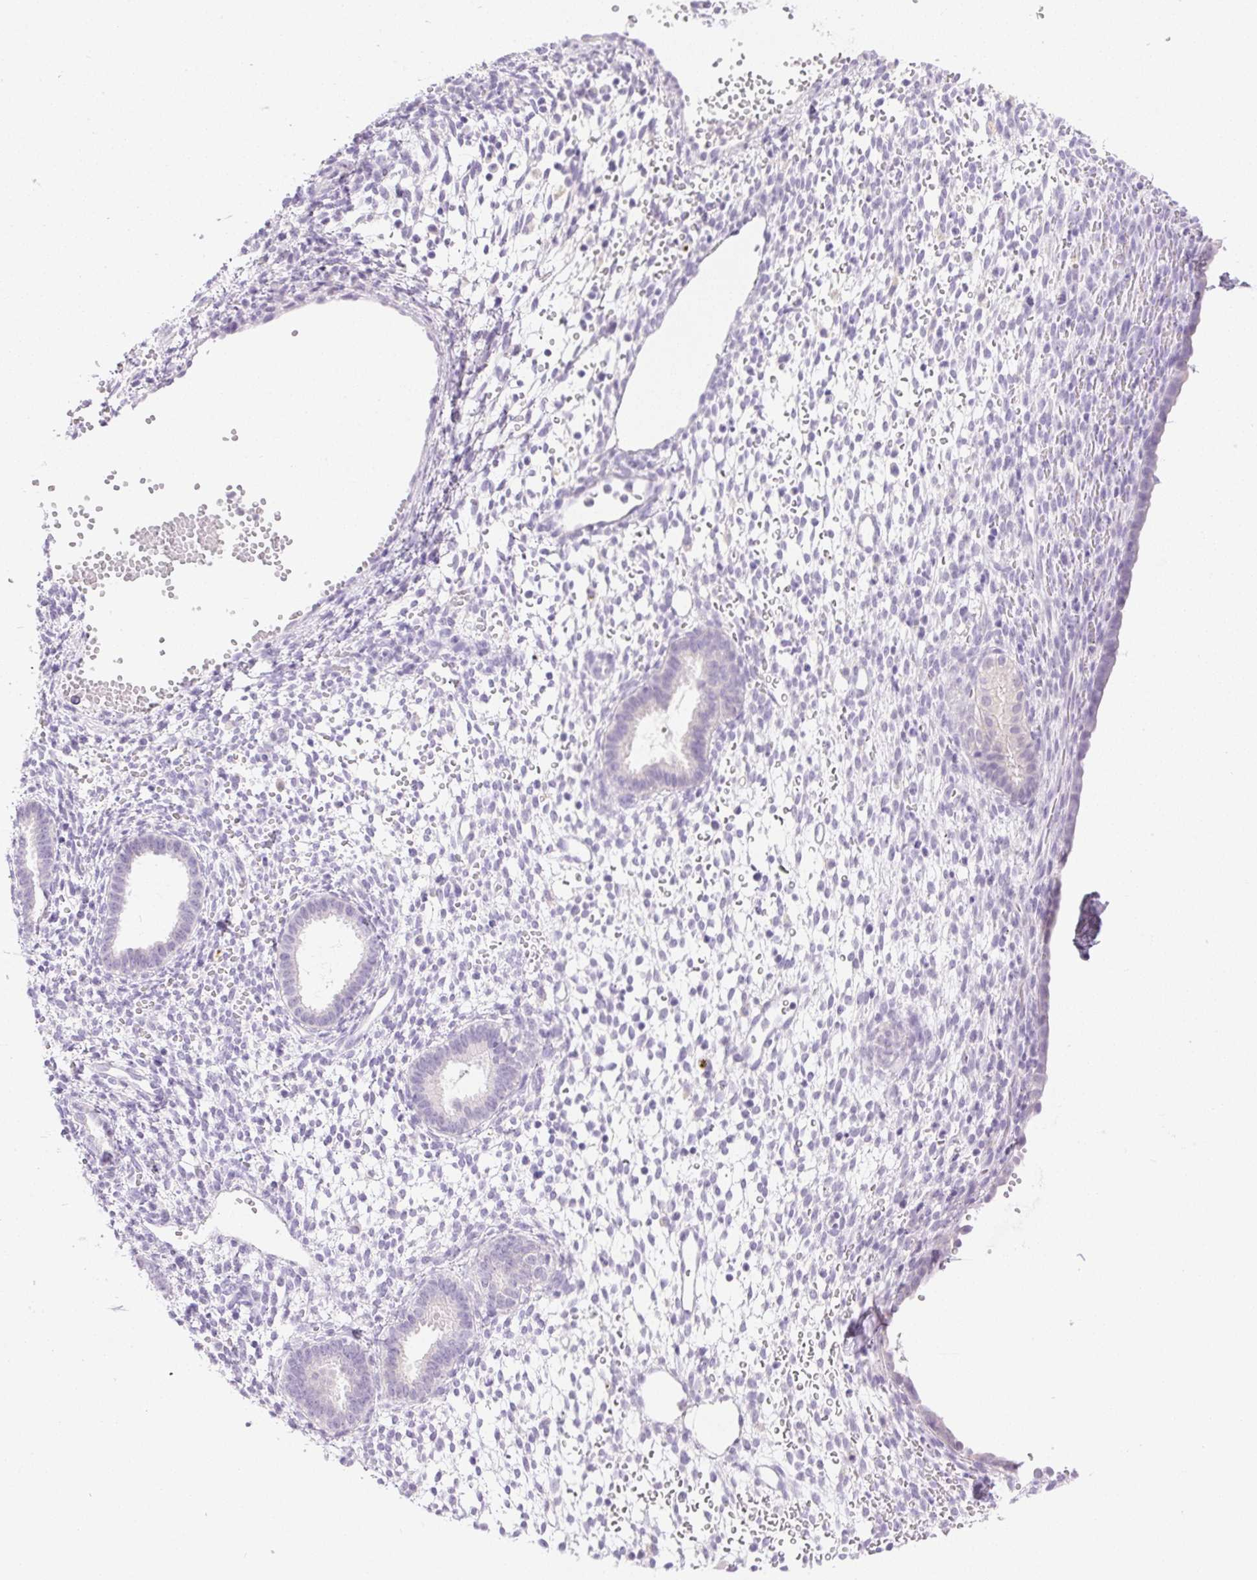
{"staining": {"intensity": "negative", "quantity": "none", "location": "none"}, "tissue": "endometrium", "cell_type": "Cells in endometrial stroma", "image_type": "normal", "snomed": [{"axis": "morphology", "description": "Normal tissue, NOS"}, {"axis": "topography", "description": "Endometrium"}], "caption": "Human endometrium stained for a protein using immunohistochemistry demonstrates no expression in cells in endometrial stroma.", "gene": "ATP6V1G3", "patient": {"sex": "female", "age": 36}}